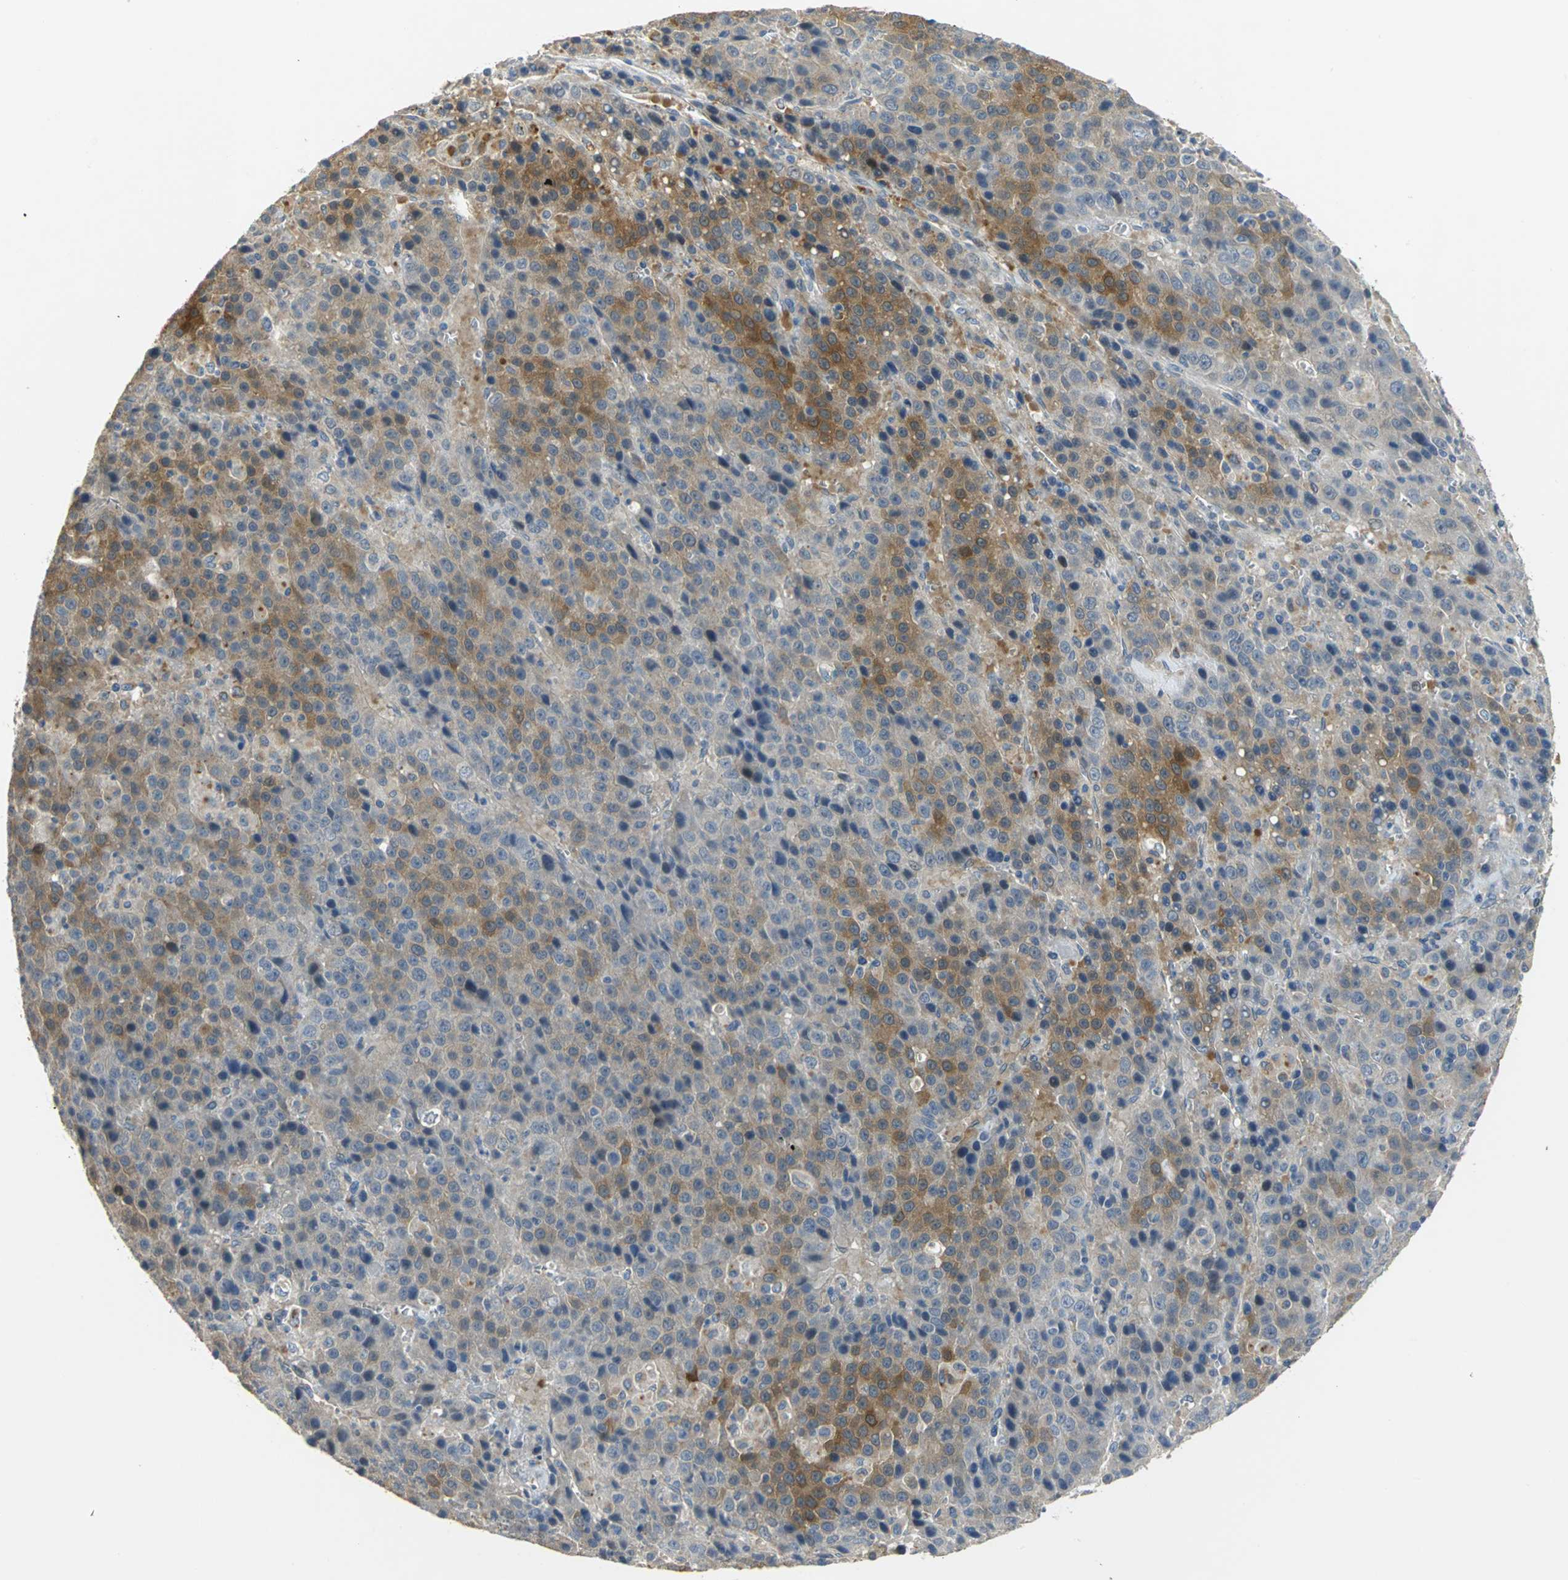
{"staining": {"intensity": "moderate", "quantity": "25%-75%", "location": "cytoplasmic/membranous"}, "tissue": "liver cancer", "cell_type": "Tumor cells", "image_type": "cancer", "snomed": [{"axis": "morphology", "description": "Carcinoma, Hepatocellular, NOS"}, {"axis": "topography", "description": "Liver"}], "caption": "A medium amount of moderate cytoplasmic/membranous positivity is present in about 25%-75% of tumor cells in liver cancer tissue.", "gene": "IL17RB", "patient": {"sex": "female", "age": 53}}